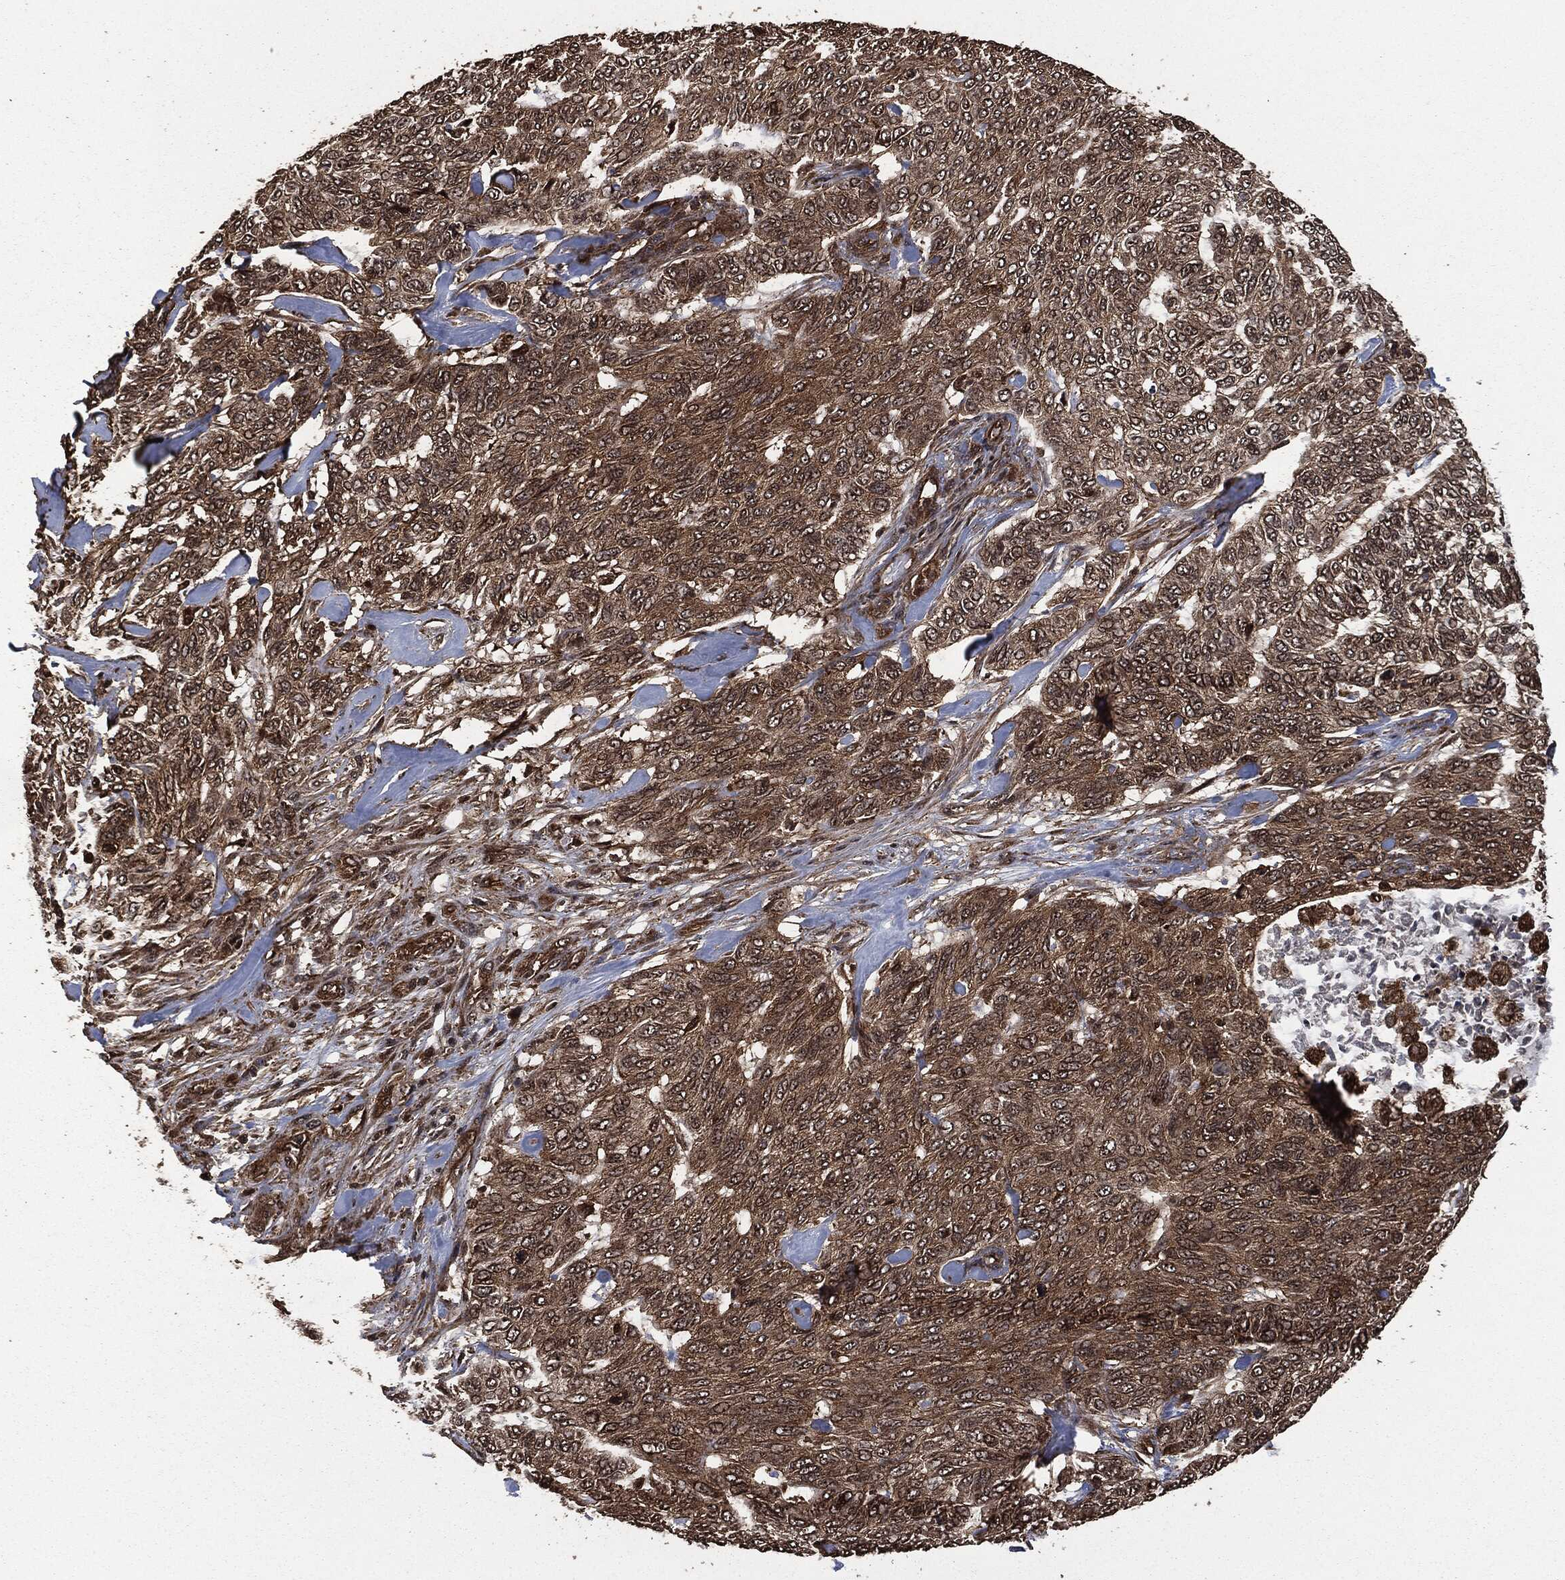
{"staining": {"intensity": "moderate", "quantity": ">75%", "location": "cytoplasmic/membranous"}, "tissue": "skin cancer", "cell_type": "Tumor cells", "image_type": "cancer", "snomed": [{"axis": "morphology", "description": "Basal cell carcinoma"}, {"axis": "topography", "description": "Skin"}], "caption": "Human skin cancer (basal cell carcinoma) stained with a brown dye reveals moderate cytoplasmic/membranous positive positivity in about >75% of tumor cells.", "gene": "HRAS", "patient": {"sex": "female", "age": 65}}